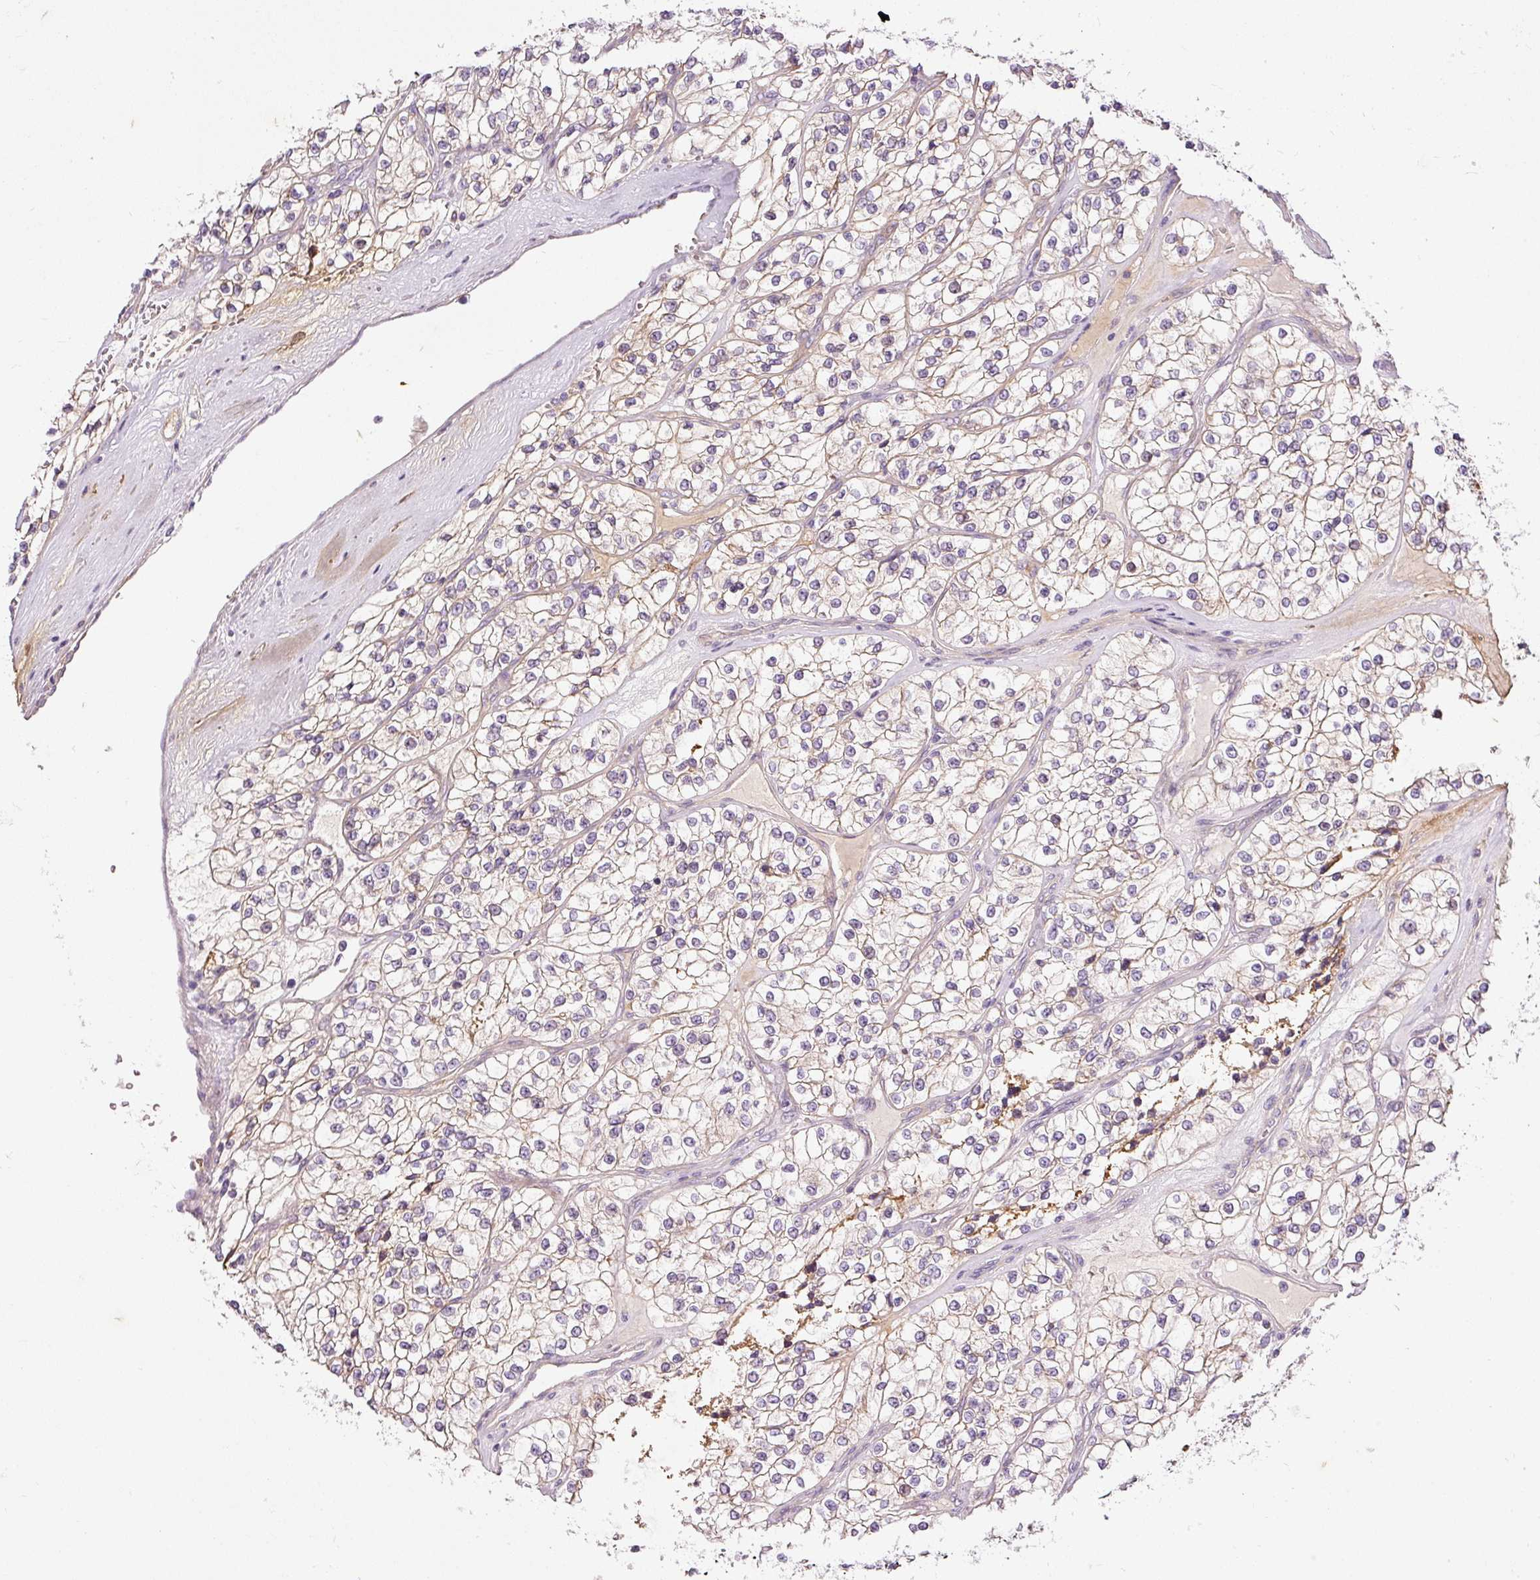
{"staining": {"intensity": "weak", "quantity": ">75%", "location": "cytoplasmic/membranous"}, "tissue": "renal cancer", "cell_type": "Tumor cells", "image_type": "cancer", "snomed": [{"axis": "morphology", "description": "Adenocarcinoma, NOS"}, {"axis": "topography", "description": "Kidney"}], "caption": "Immunohistochemical staining of human renal adenocarcinoma demonstrates weak cytoplasmic/membranous protein positivity in about >75% of tumor cells.", "gene": "KPNA5", "patient": {"sex": "female", "age": 57}}